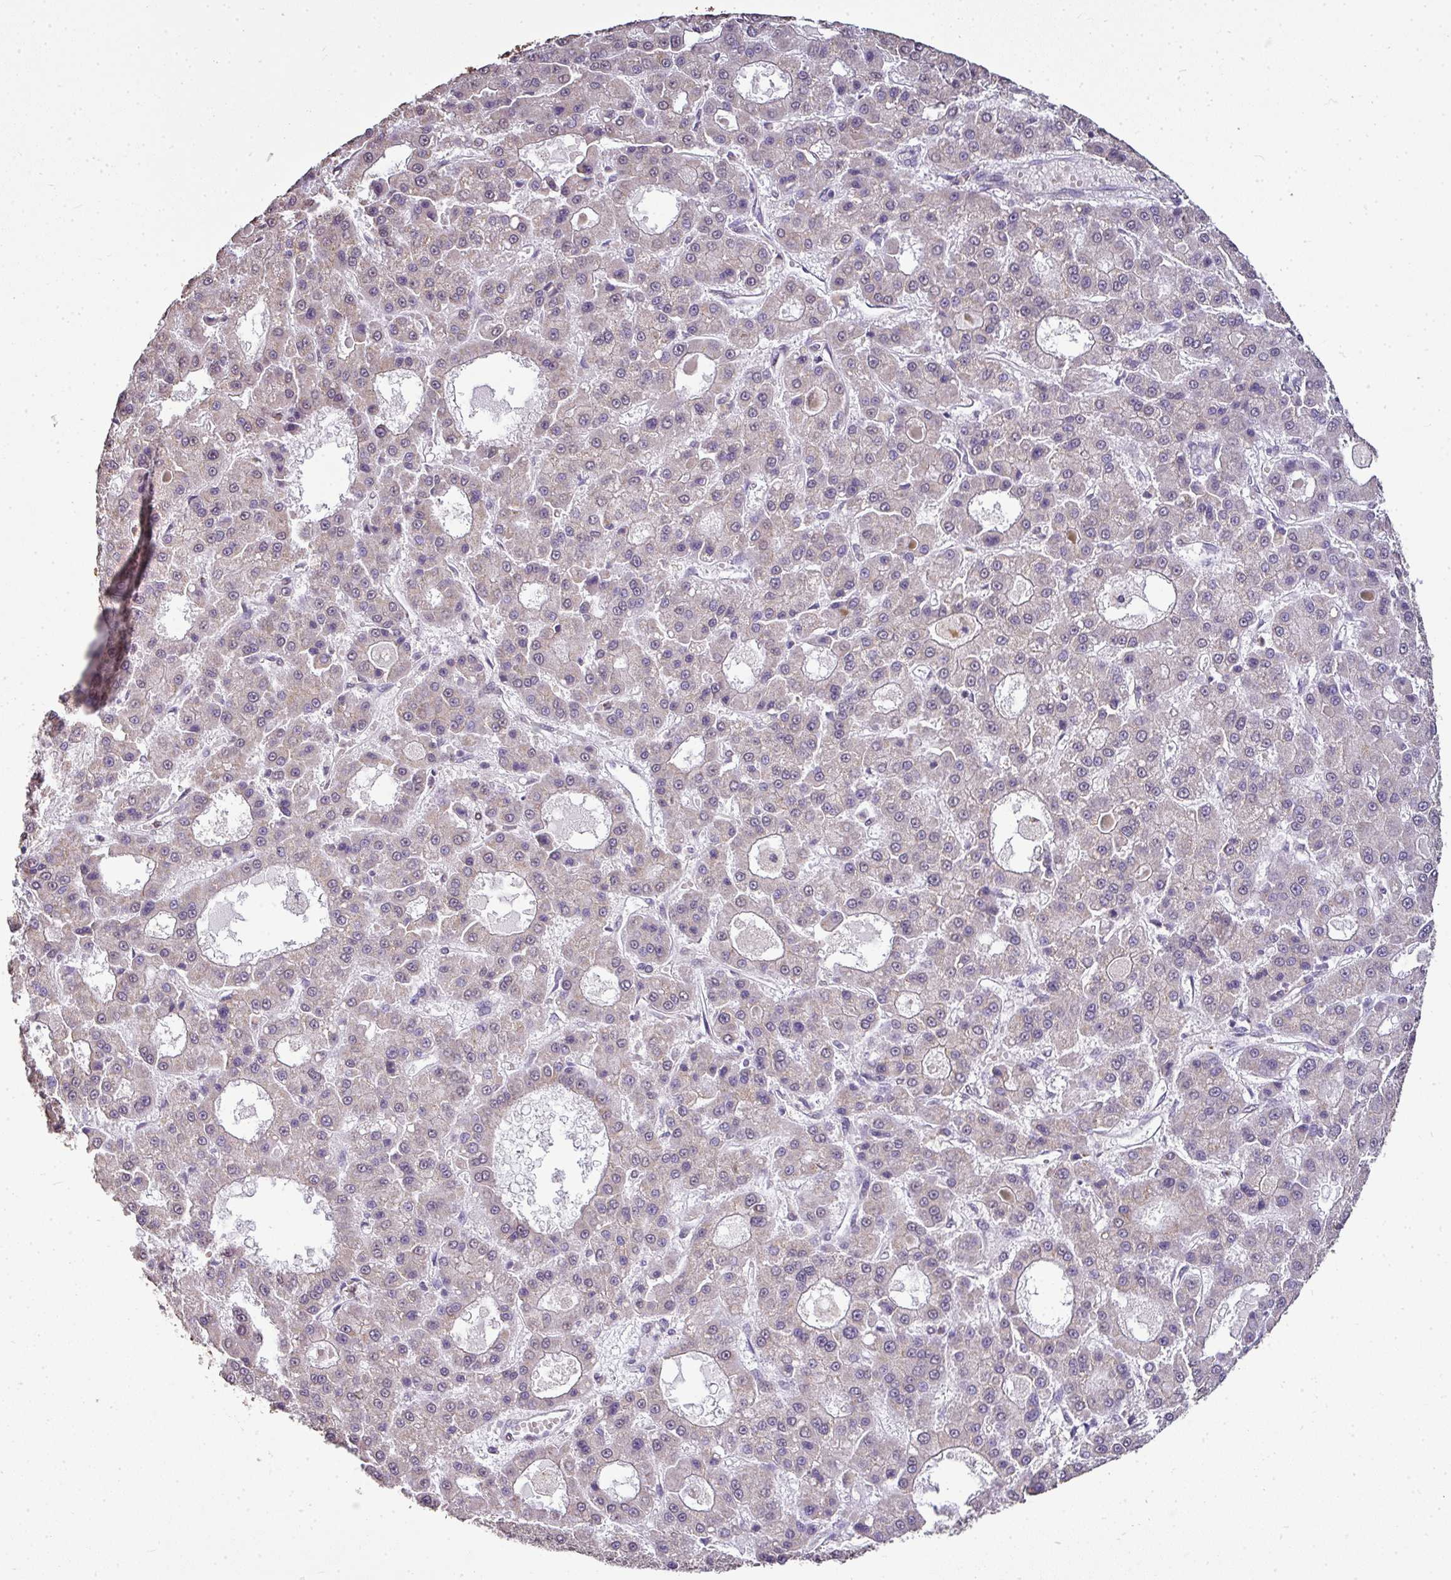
{"staining": {"intensity": "negative", "quantity": "none", "location": "none"}, "tissue": "liver cancer", "cell_type": "Tumor cells", "image_type": "cancer", "snomed": [{"axis": "morphology", "description": "Carcinoma, Hepatocellular, NOS"}, {"axis": "topography", "description": "Liver"}], "caption": "Immunohistochemical staining of liver cancer shows no significant positivity in tumor cells. (DAB (3,3'-diaminobenzidine) immunohistochemistry visualized using brightfield microscopy, high magnification).", "gene": "JPH2", "patient": {"sex": "male", "age": 70}}